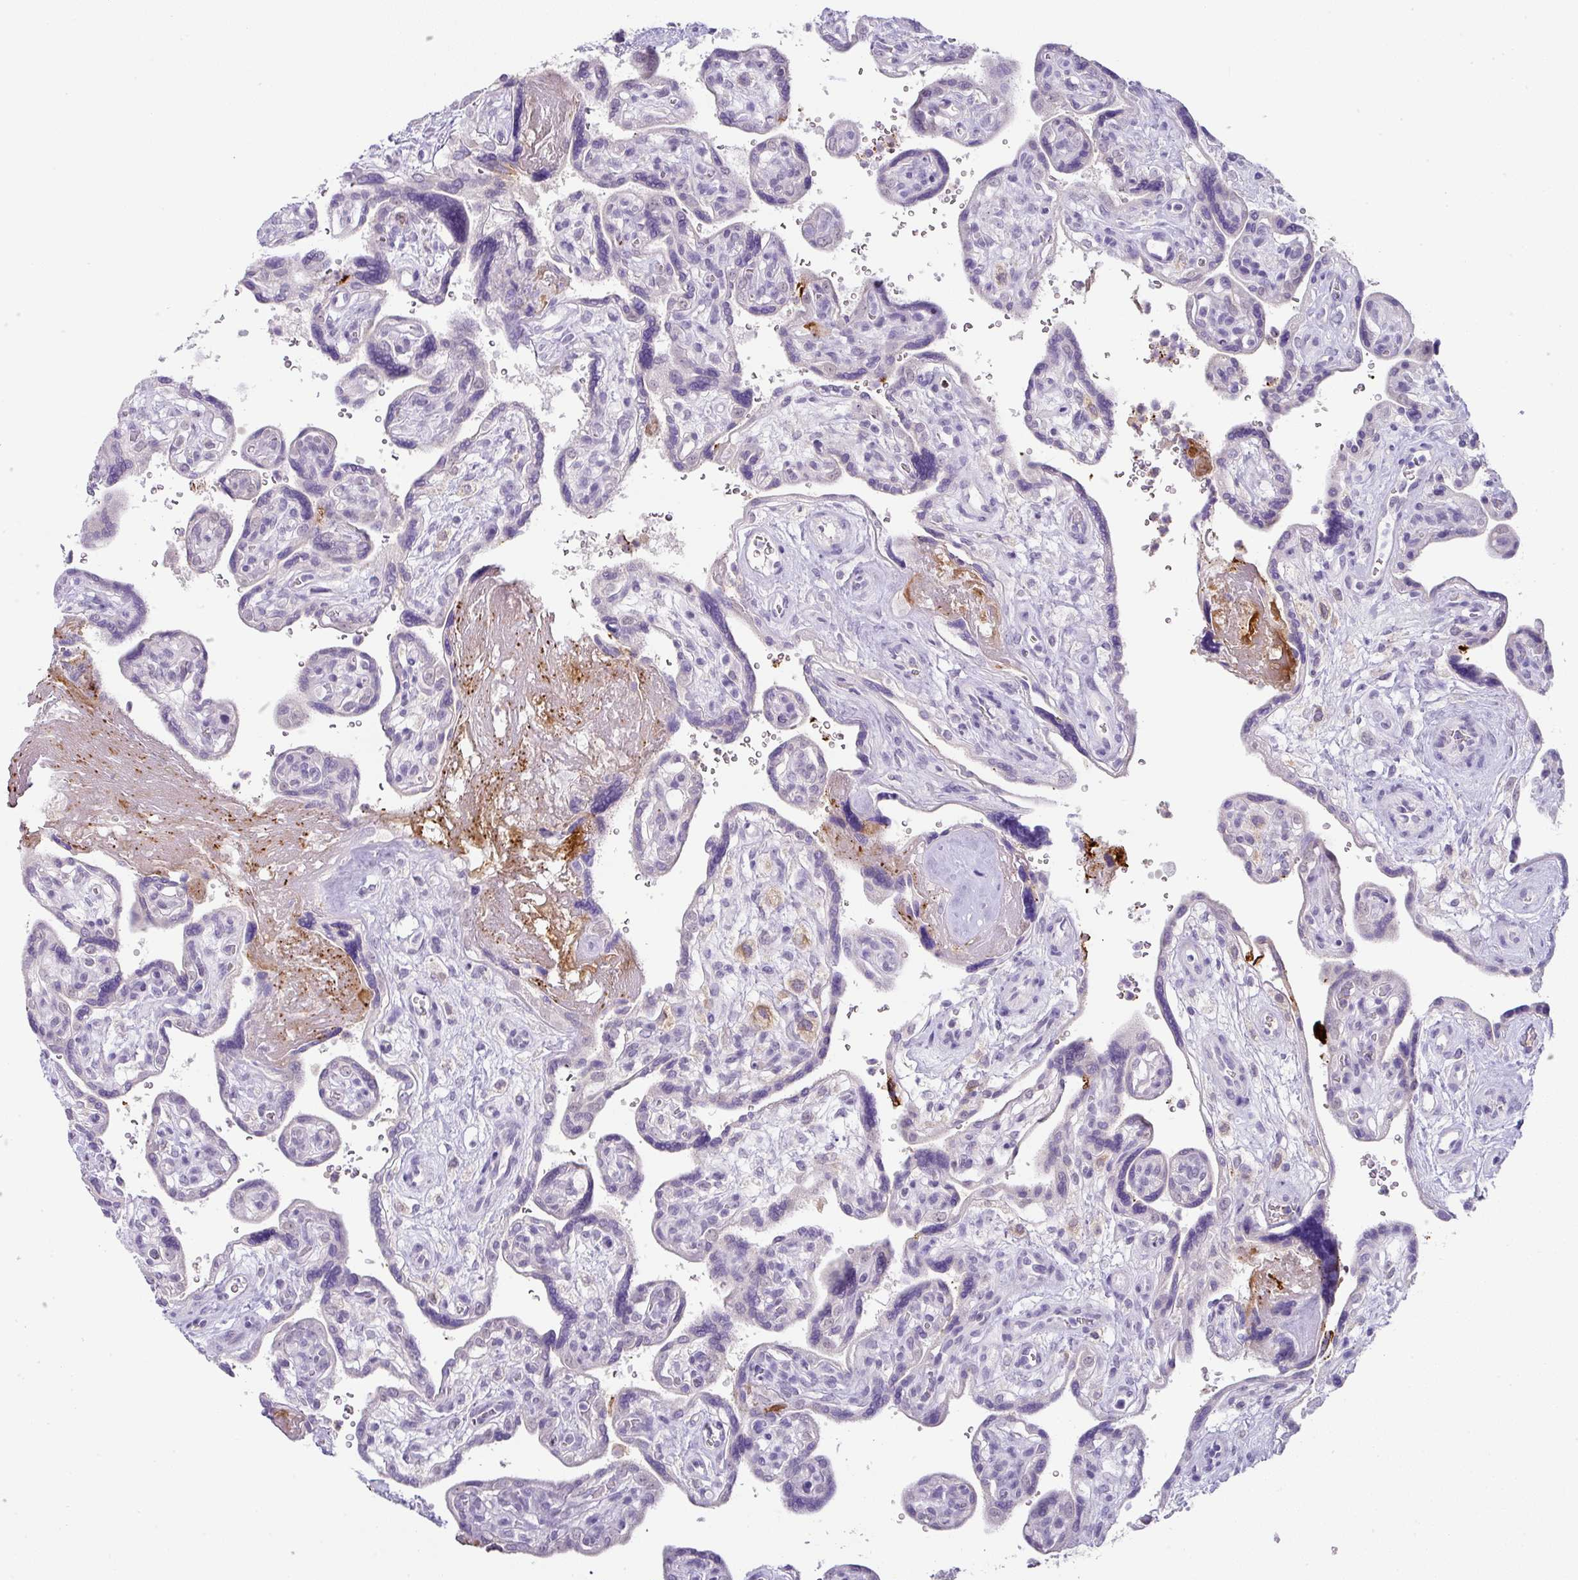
{"staining": {"intensity": "negative", "quantity": "none", "location": "none"}, "tissue": "placenta", "cell_type": "Decidual cells", "image_type": "normal", "snomed": [{"axis": "morphology", "description": "Normal tissue, NOS"}, {"axis": "topography", "description": "Placenta"}], "caption": "Decidual cells show no significant protein expression in normal placenta.", "gene": "FGF17", "patient": {"sex": "female", "age": 39}}